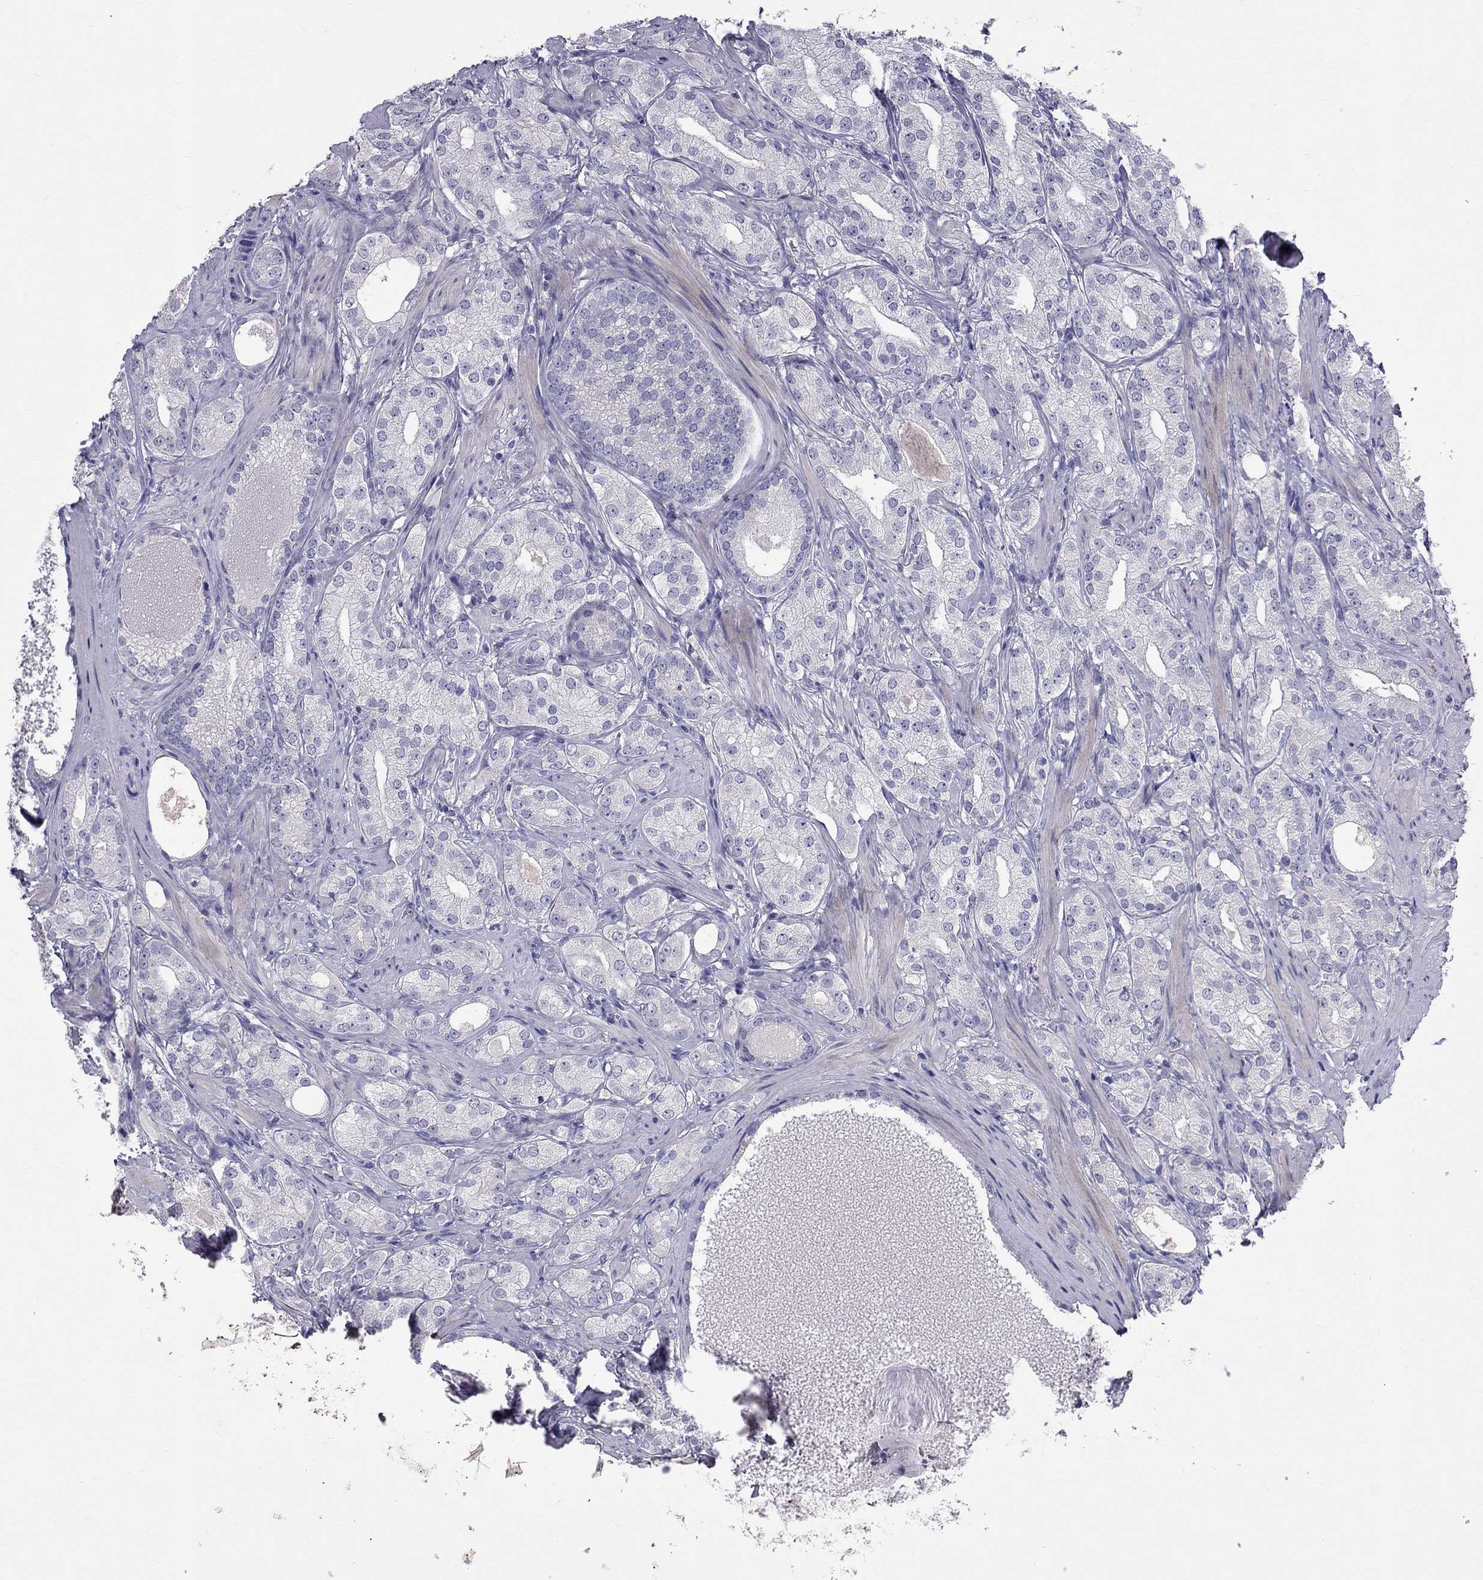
{"staining": {"intensity": "negative", "quantity": "none", "location": "none"}, "tissue": "prostate cancer", "cell_type": "Tumor cells", "image_type": "cancer", "snomed": [{"axis": "morphology", "description": "Adenocarcinoma, High grade"}, {"axis": "topography", "description": "Prostate and seminal vesicle, NOS"}], "caption": "Prostate cancer (adenocarcinoma (high-grade)) was stained to show a protein in brown. There is no significant positivity in tumor cells.", "gene": "CFAP91", "patient": {"sex": "male", "age": 62}}